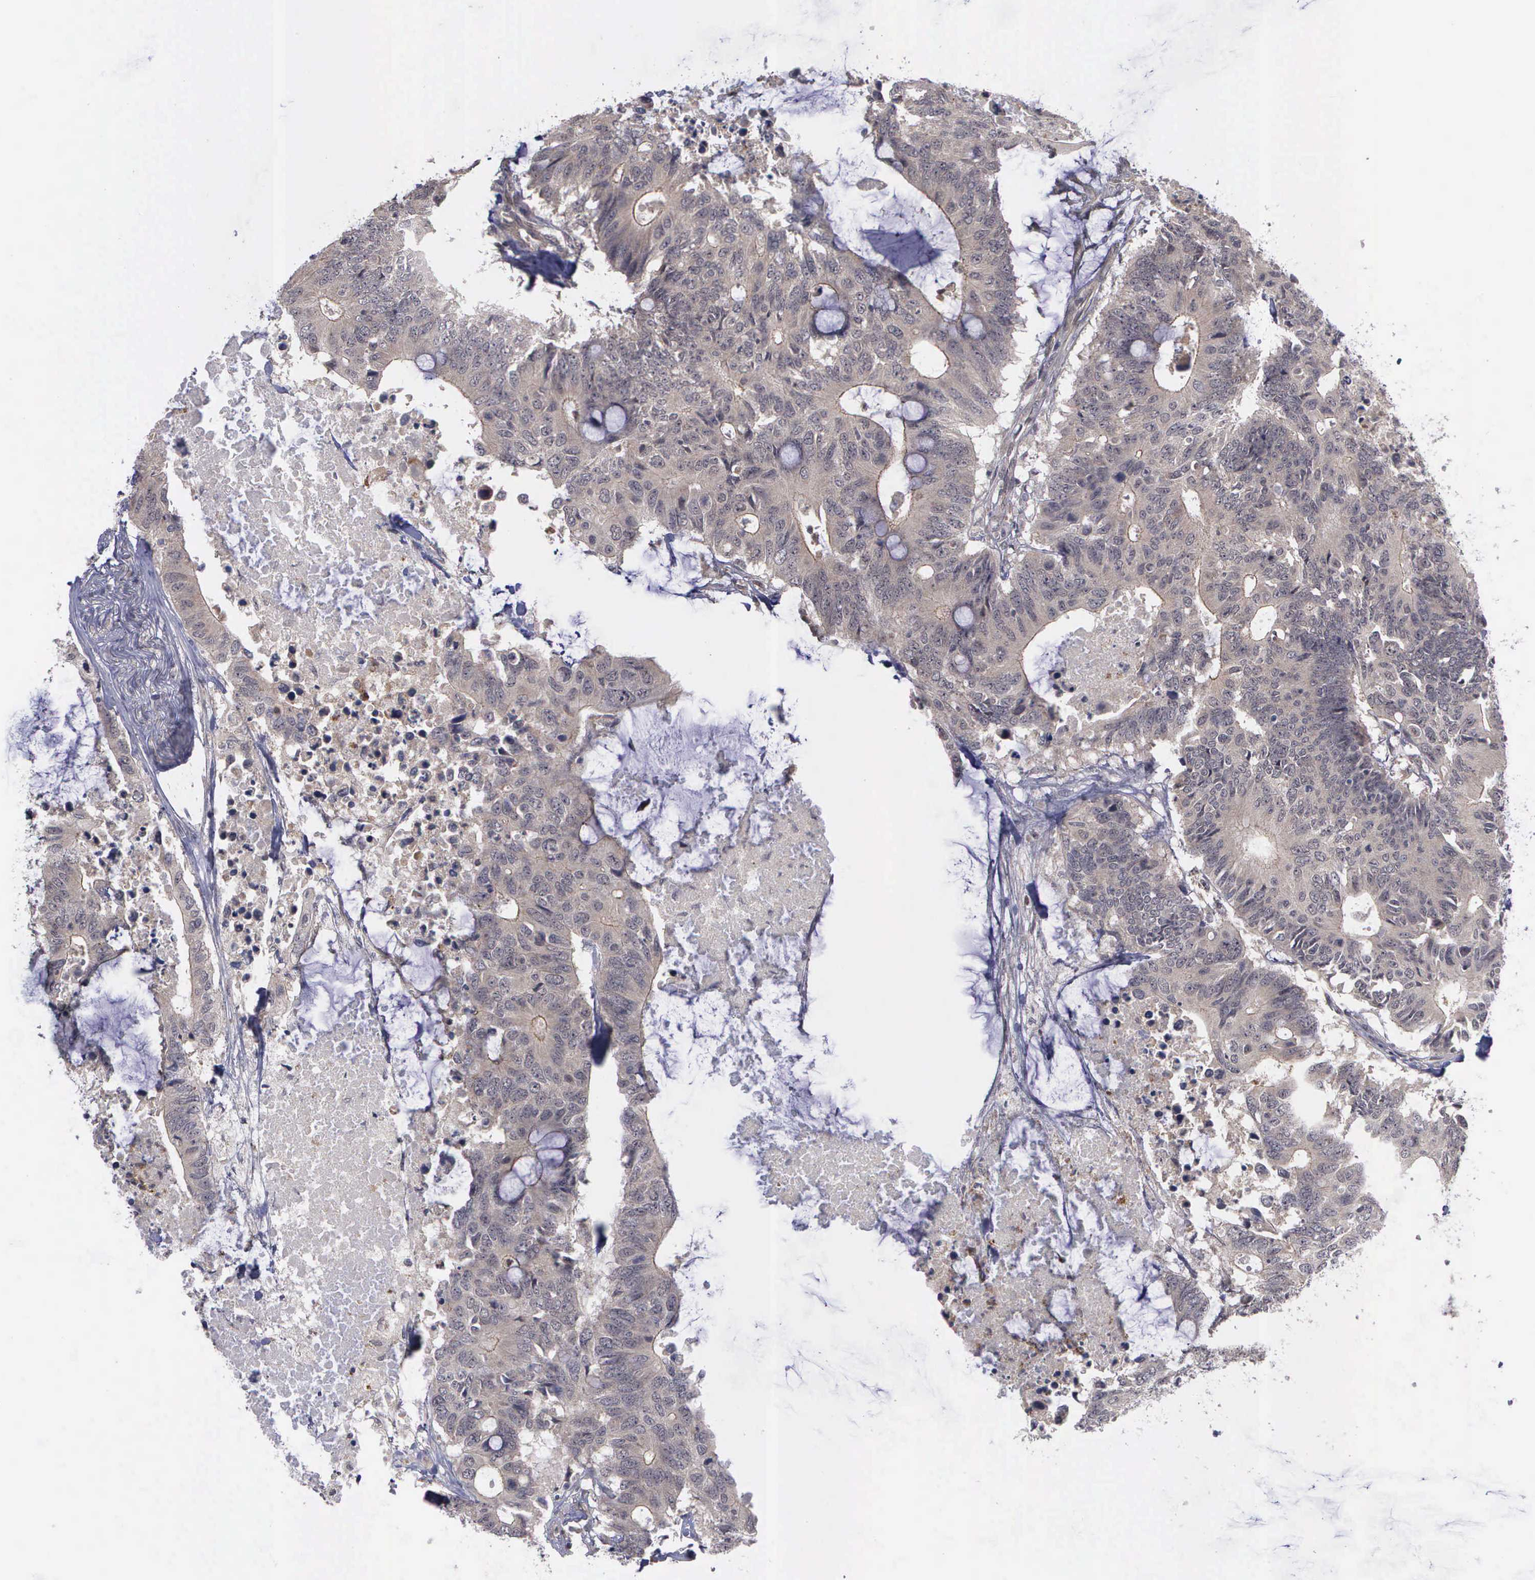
{"staining": {"intensity": "weak", "quantity": ">75%", "location": "cytoplasmic/membranous"}, "tissue": "colorectal cancer", "cell_type": "Tumor cells", "image_type": "cancer", "snomed": [{"axis": "morphology", "description": "Adenocarcinoma, NOS"}, {"axis": "topography", "description": "Colon"}], "caption": "Colorectal cancer stained for a protein shows weak cytoplasmic/membranous positivity in tumor cells.", "gene": "MAP3K9", "patient": {"sex": "male", "age": 71}}